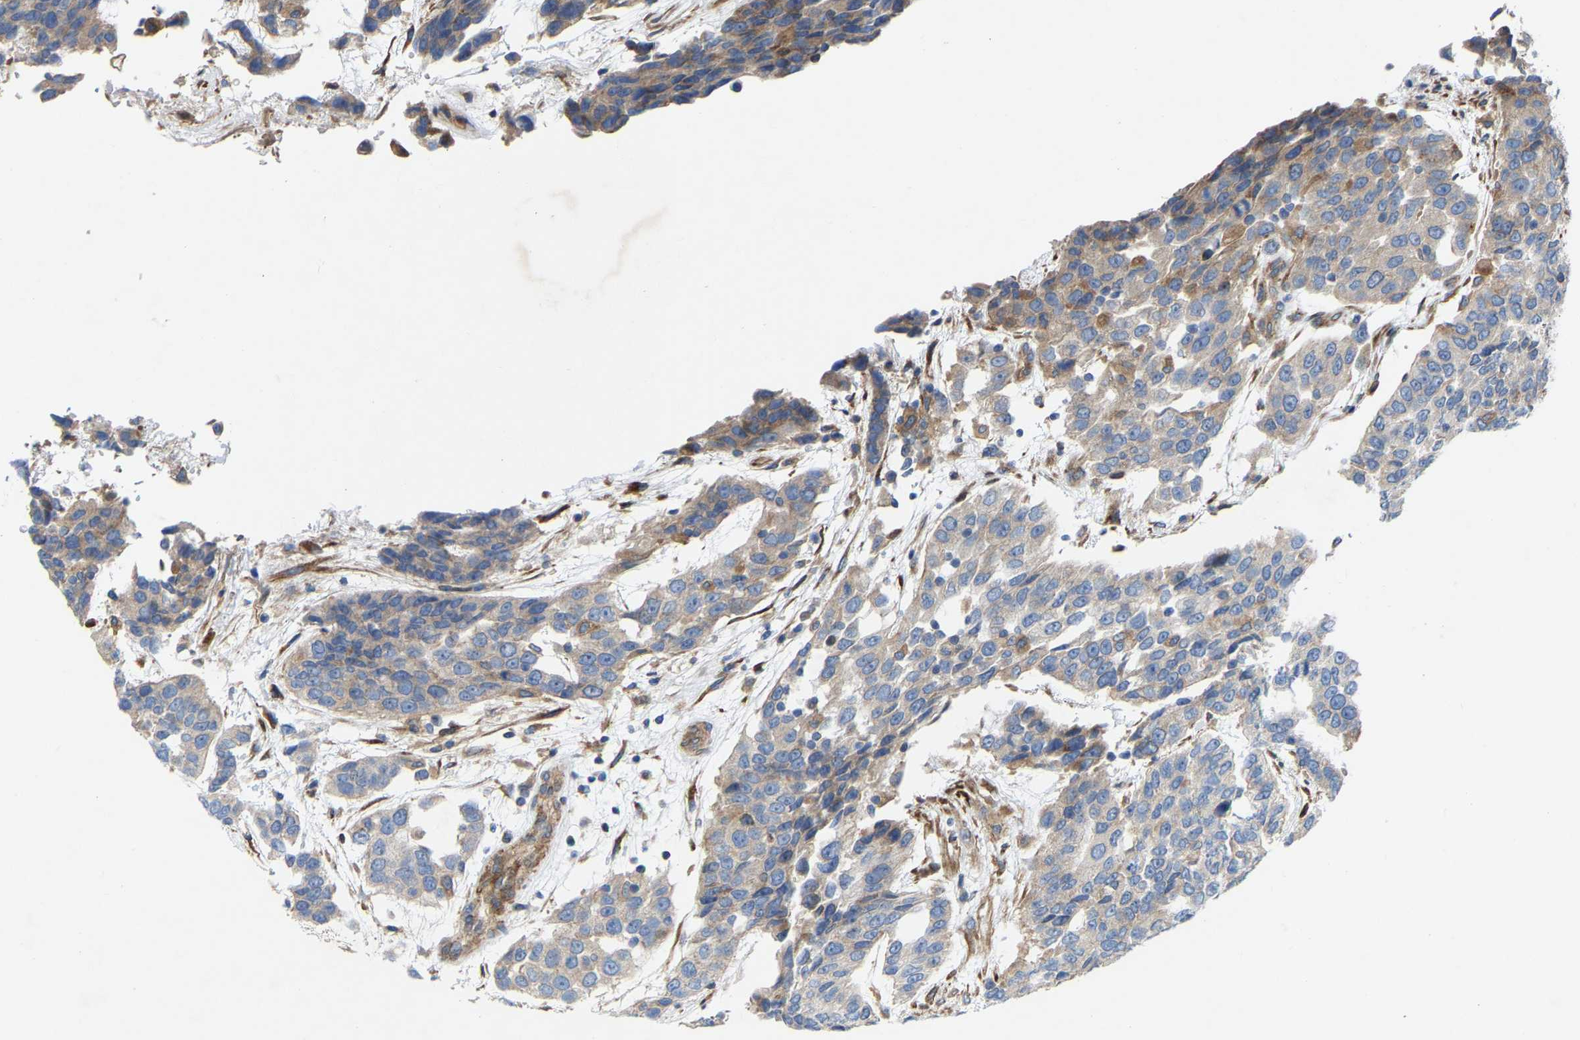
{"staining": {"intensity": "moderate", "quantity": "<25%", "location": "cytoplasmic/membranous"}, "tissue": "urothelial cancer", "cell_type": "Tumor cells", "image_type": "cancer", "snomed": [{"axis": "morphology", "description": "Urothelial carcinoma, High grade"}, {"axis": "topography", "description": "Urinary bladder"}], "caption": "A photomicrograph of high-grade urothelial carcinoma stained for a protein demonstrates moderate cytoplasmic/membranous brown staining in tumor cells. The protein is shown in brown color, while the nuclei are stained blue.", "gene": "TOR1B", "patient": {"sex": "female", "age": 80}}